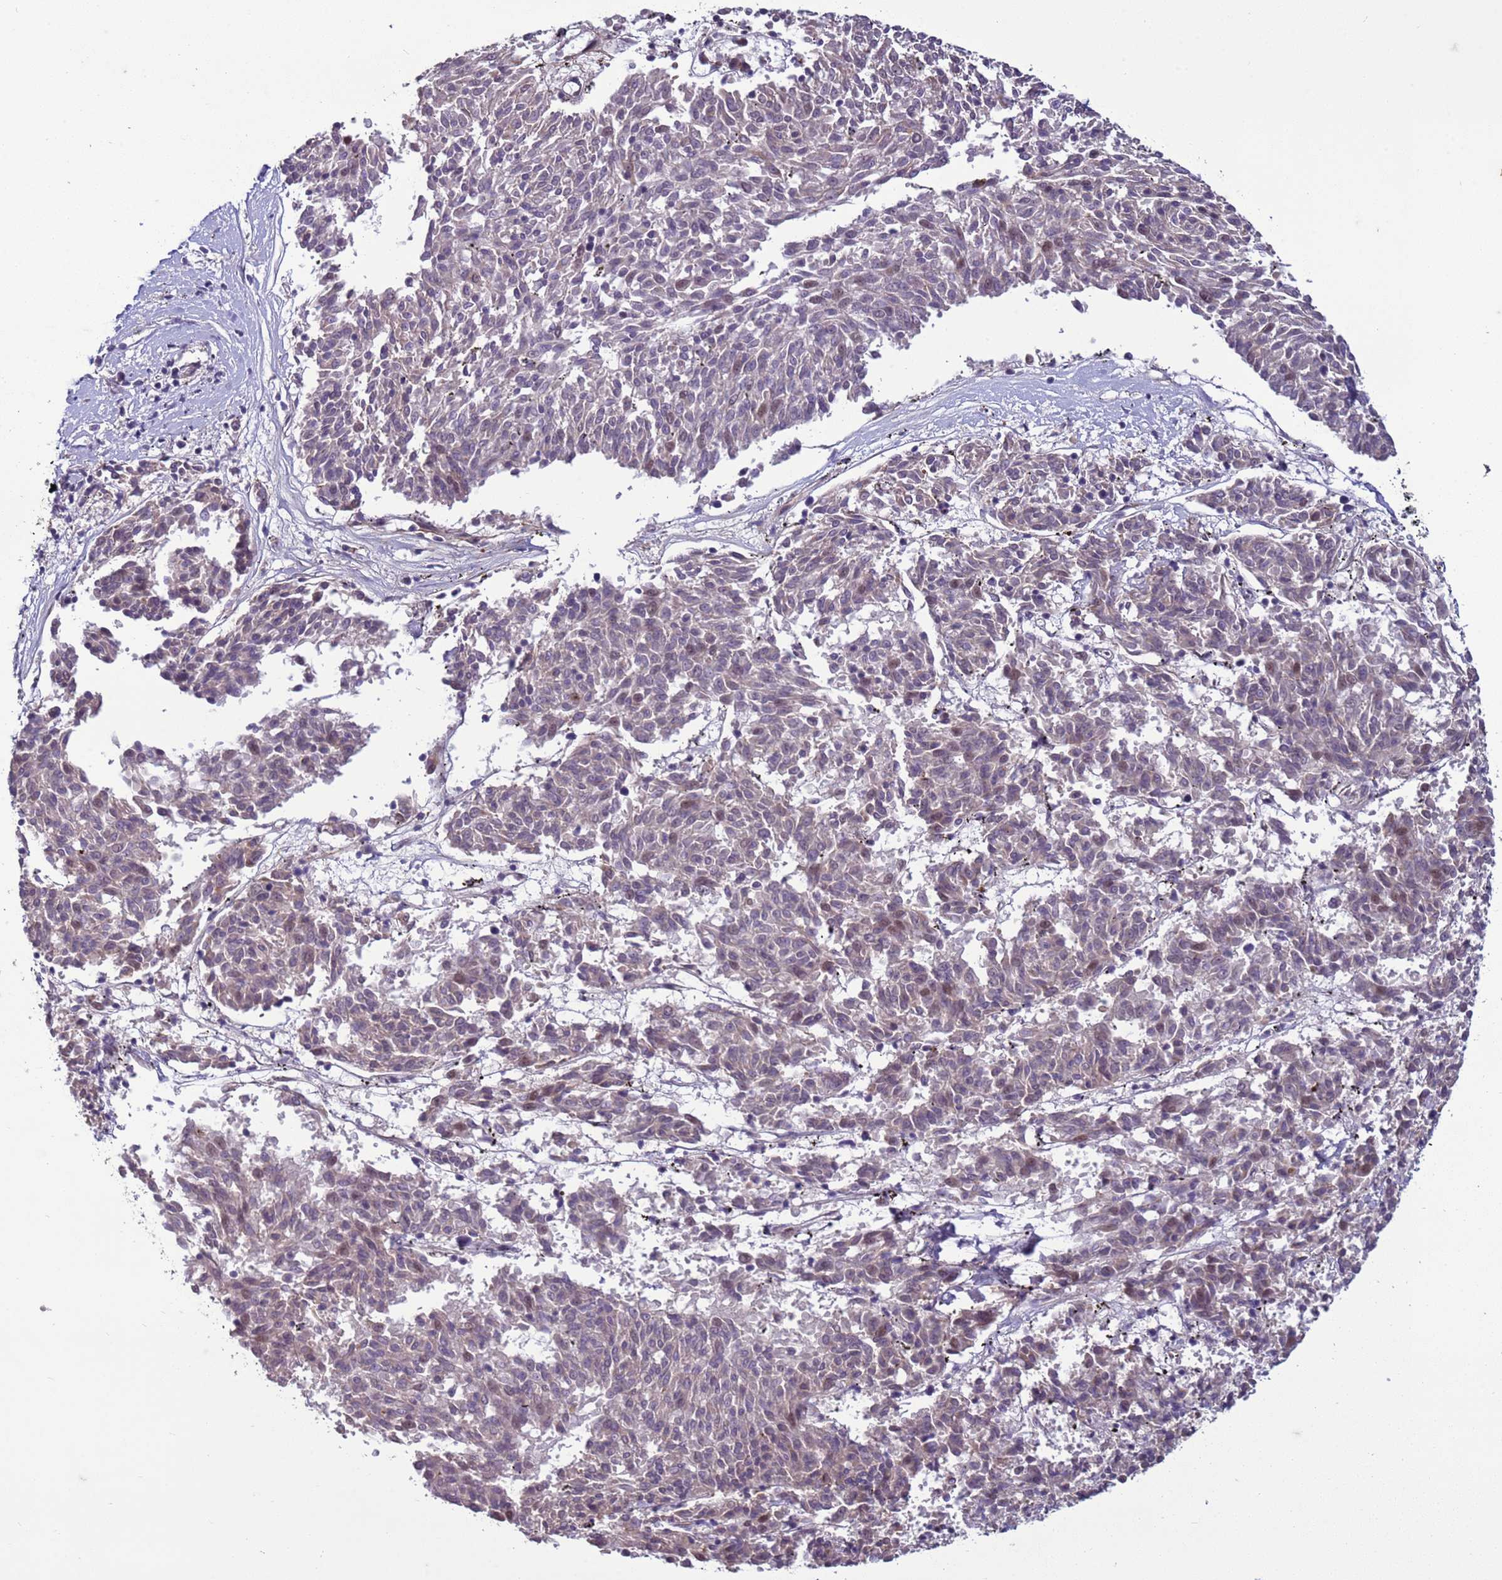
{"staining": {"intensity": "negative", "quantity": "none", "location": "none"}, "tissue": "melanoma", "cell_type": "Tumor cells", "image_type": "cancer", "snomed": [{"axis": "morphology", "description": "Malignant melanoma, NOS"}, {"axis": "topography", "description": "Skin"}], "caption": "Histopathology image shows no protein staining in tumor cells of malignant melanoma tissue.", "gene": "SHC3", "patient": {"sex": "female", "age": 72}}